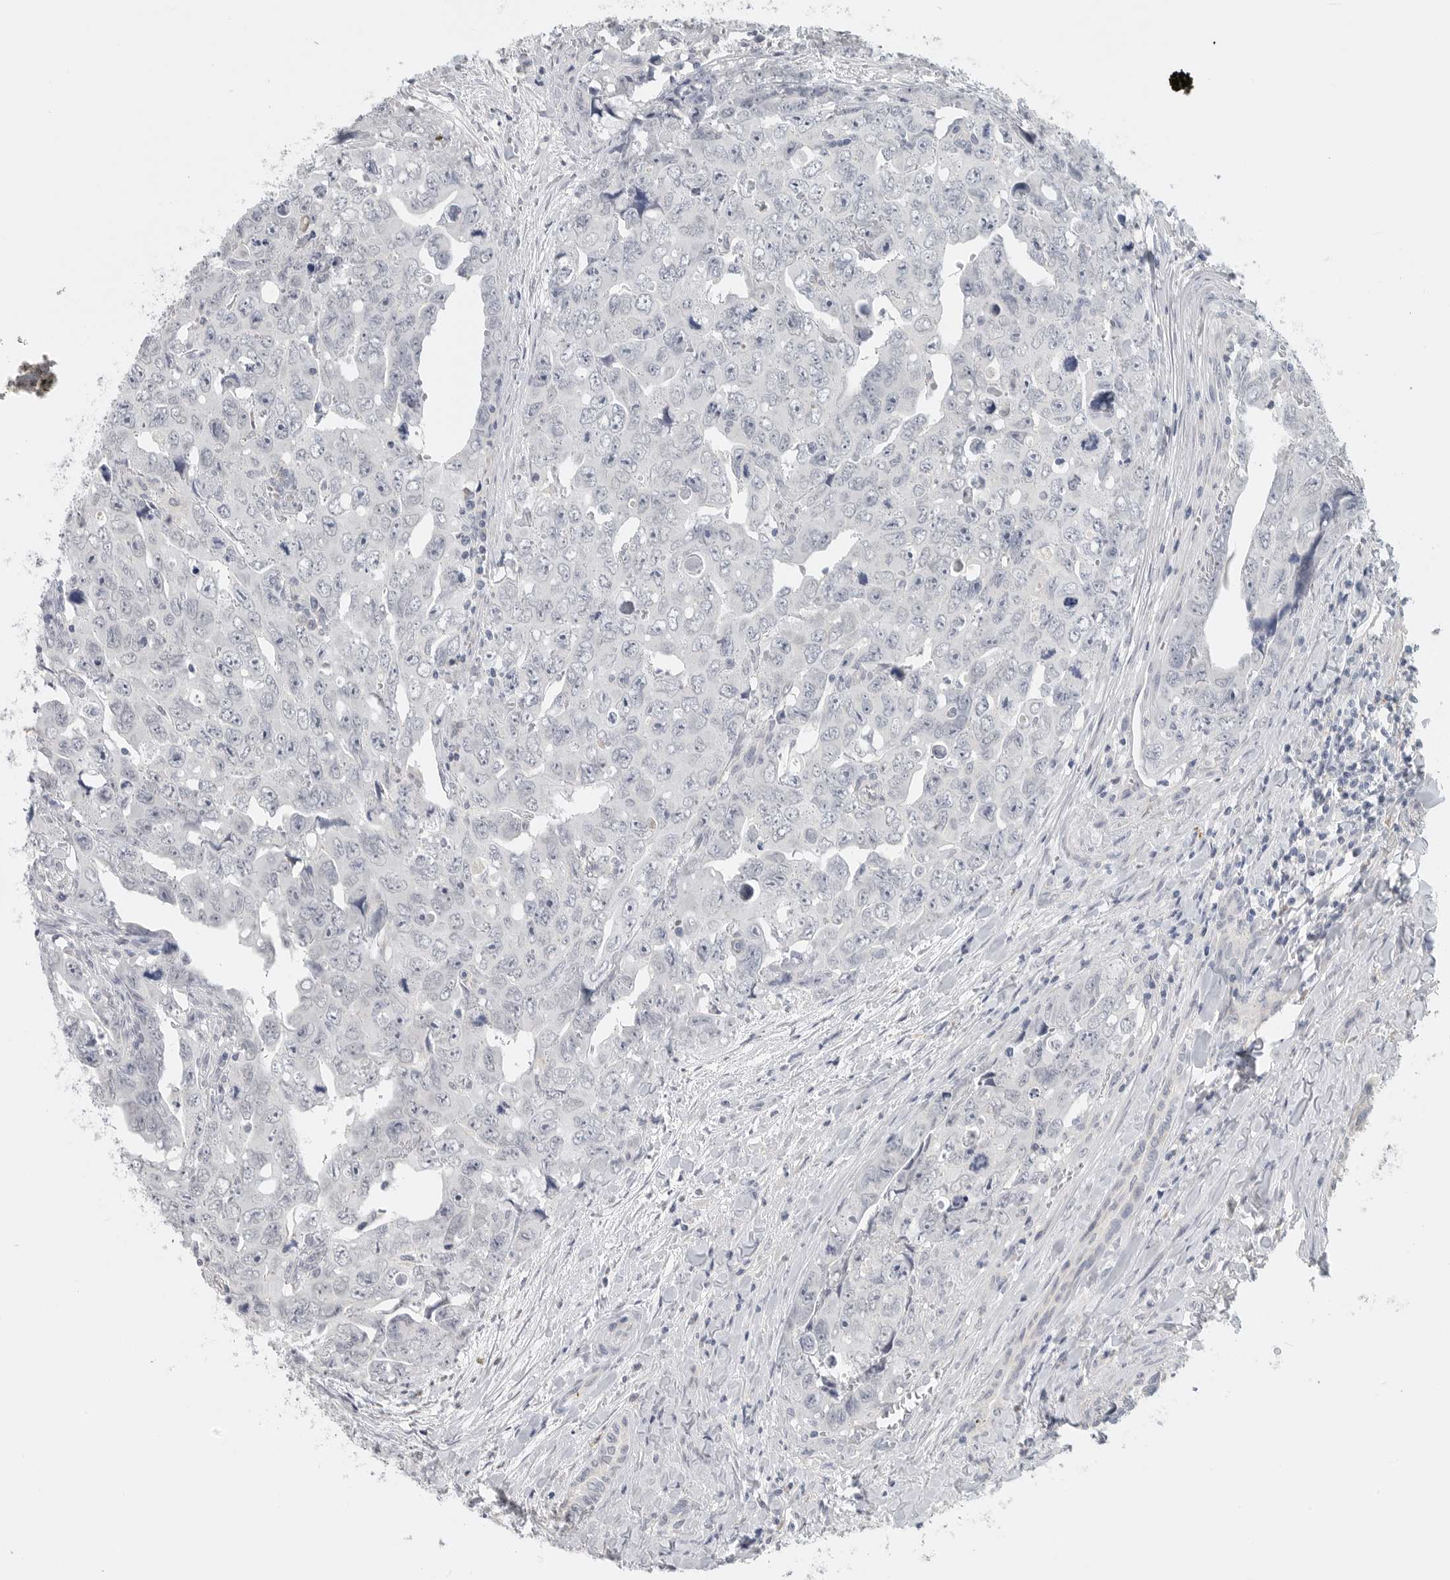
{"staining": {"intensity": "negative", "quantity": "none", "location": "none"}, "tissue": "testis cancer", "cell_type": "Tumor cells", "image_type": "cancer", "snomed": [{"axis": "morphology", "description": "Carcinoma, Embryonal, NOS"}, {"axis": "topography", "description": "Testis"}], "caption": "Histopathology image shows no significant protein expression in tumor cells of embryonal carcinoma (testis). The staining is performed using DAB brown chromogen with nuclei counter-stained in using hematoxylin.", "gene": "PAM", "patient": {"sex": "male", "age": 28}}